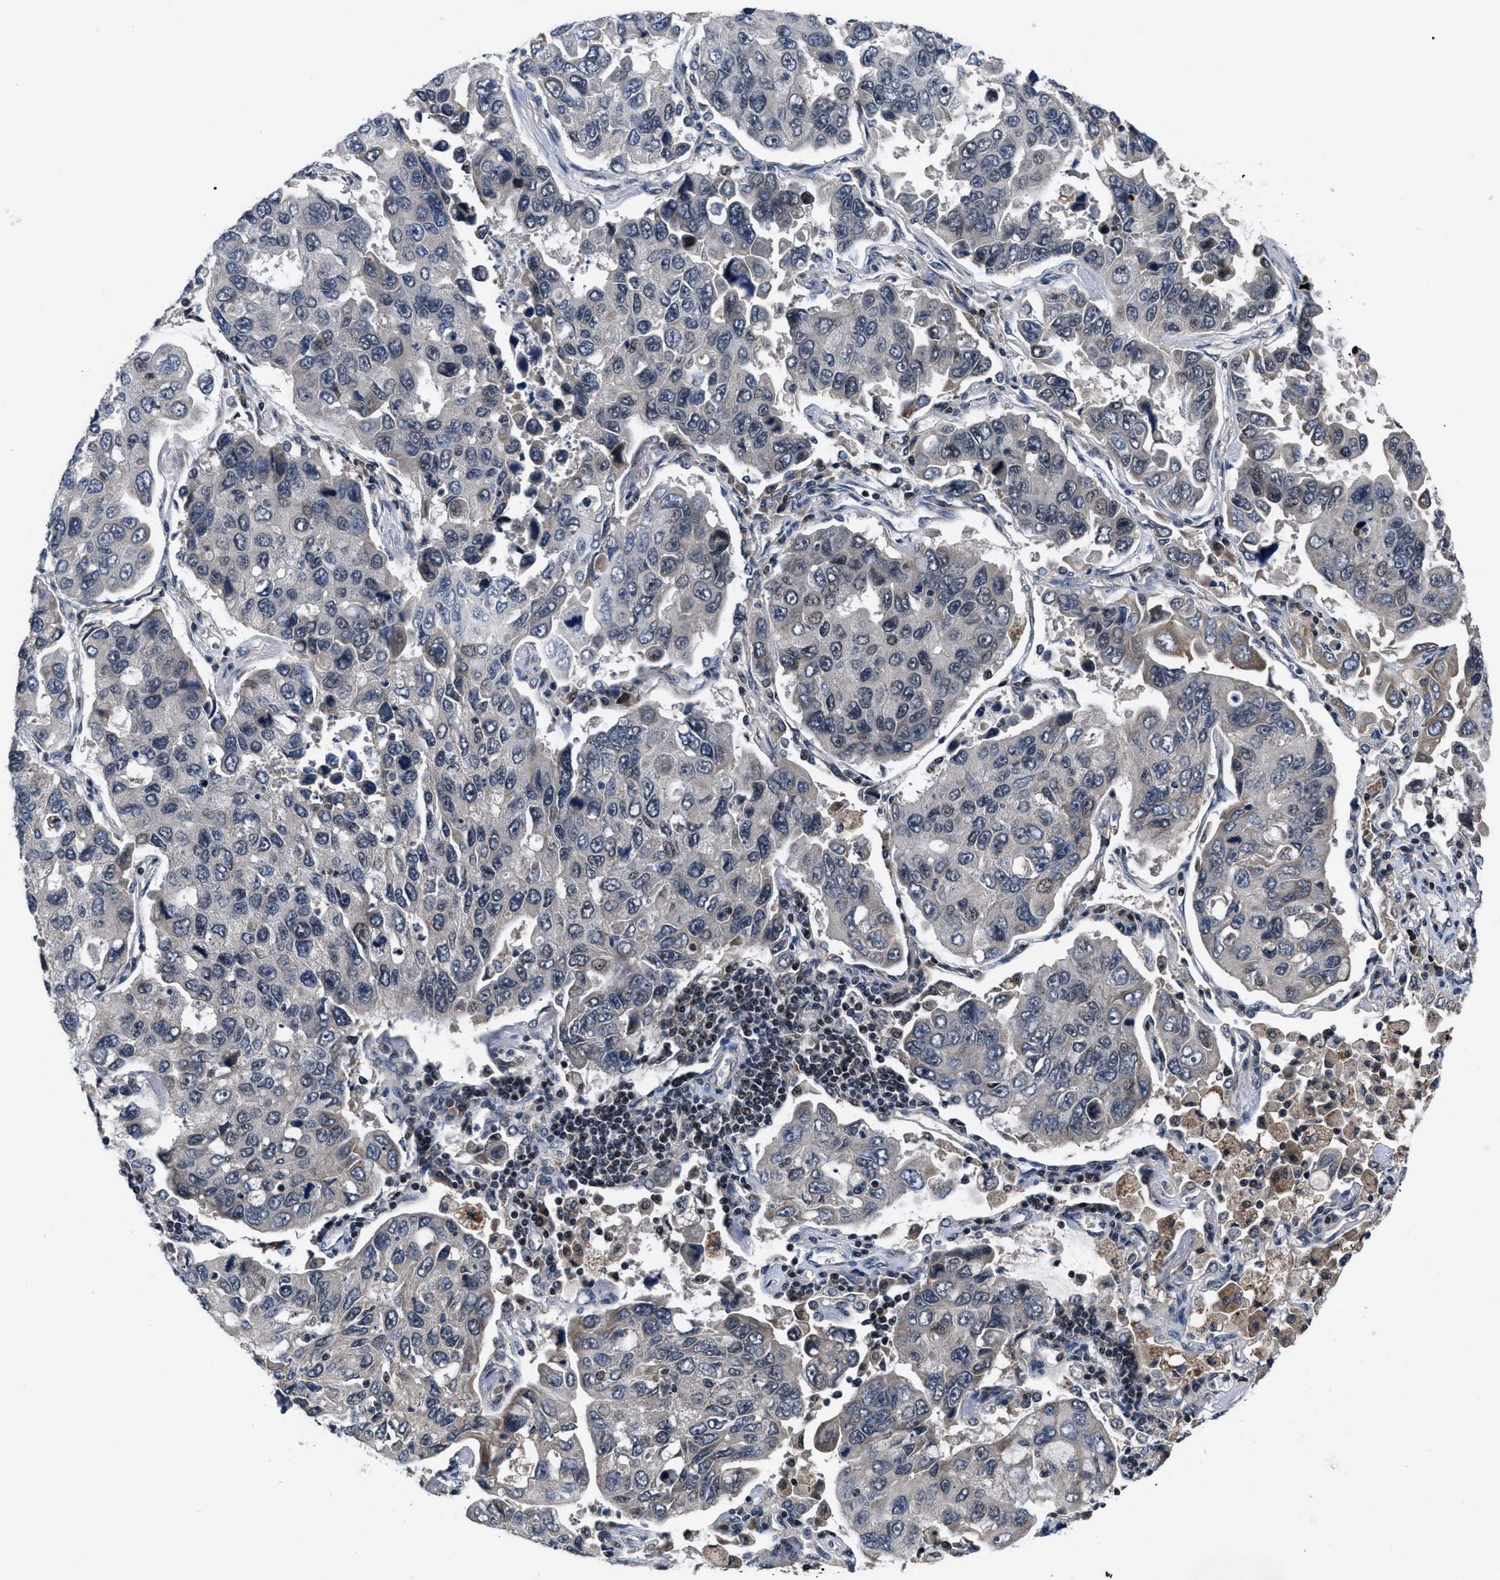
{"staining": {"intensity": "negative", "quantity": "none", "location": "none"}, "tissue": "lung cancer", "cell_type": "Tumor cells", "image_type": "cancer", "snomed": [{"axis": "morphology", "description": "Adenocarcinoma, NOS"}, {"axis": "topography", "description": "Lung"}], "caption": "A high-resolution histopathology image shows immunohistochemistry (IHC) staining of lung cancer (adenocarcinoma), which exhibits no significant staining in tumor cells.", "gene": "DNAJC14", "patient": {"sex": "male", "age": 64}}